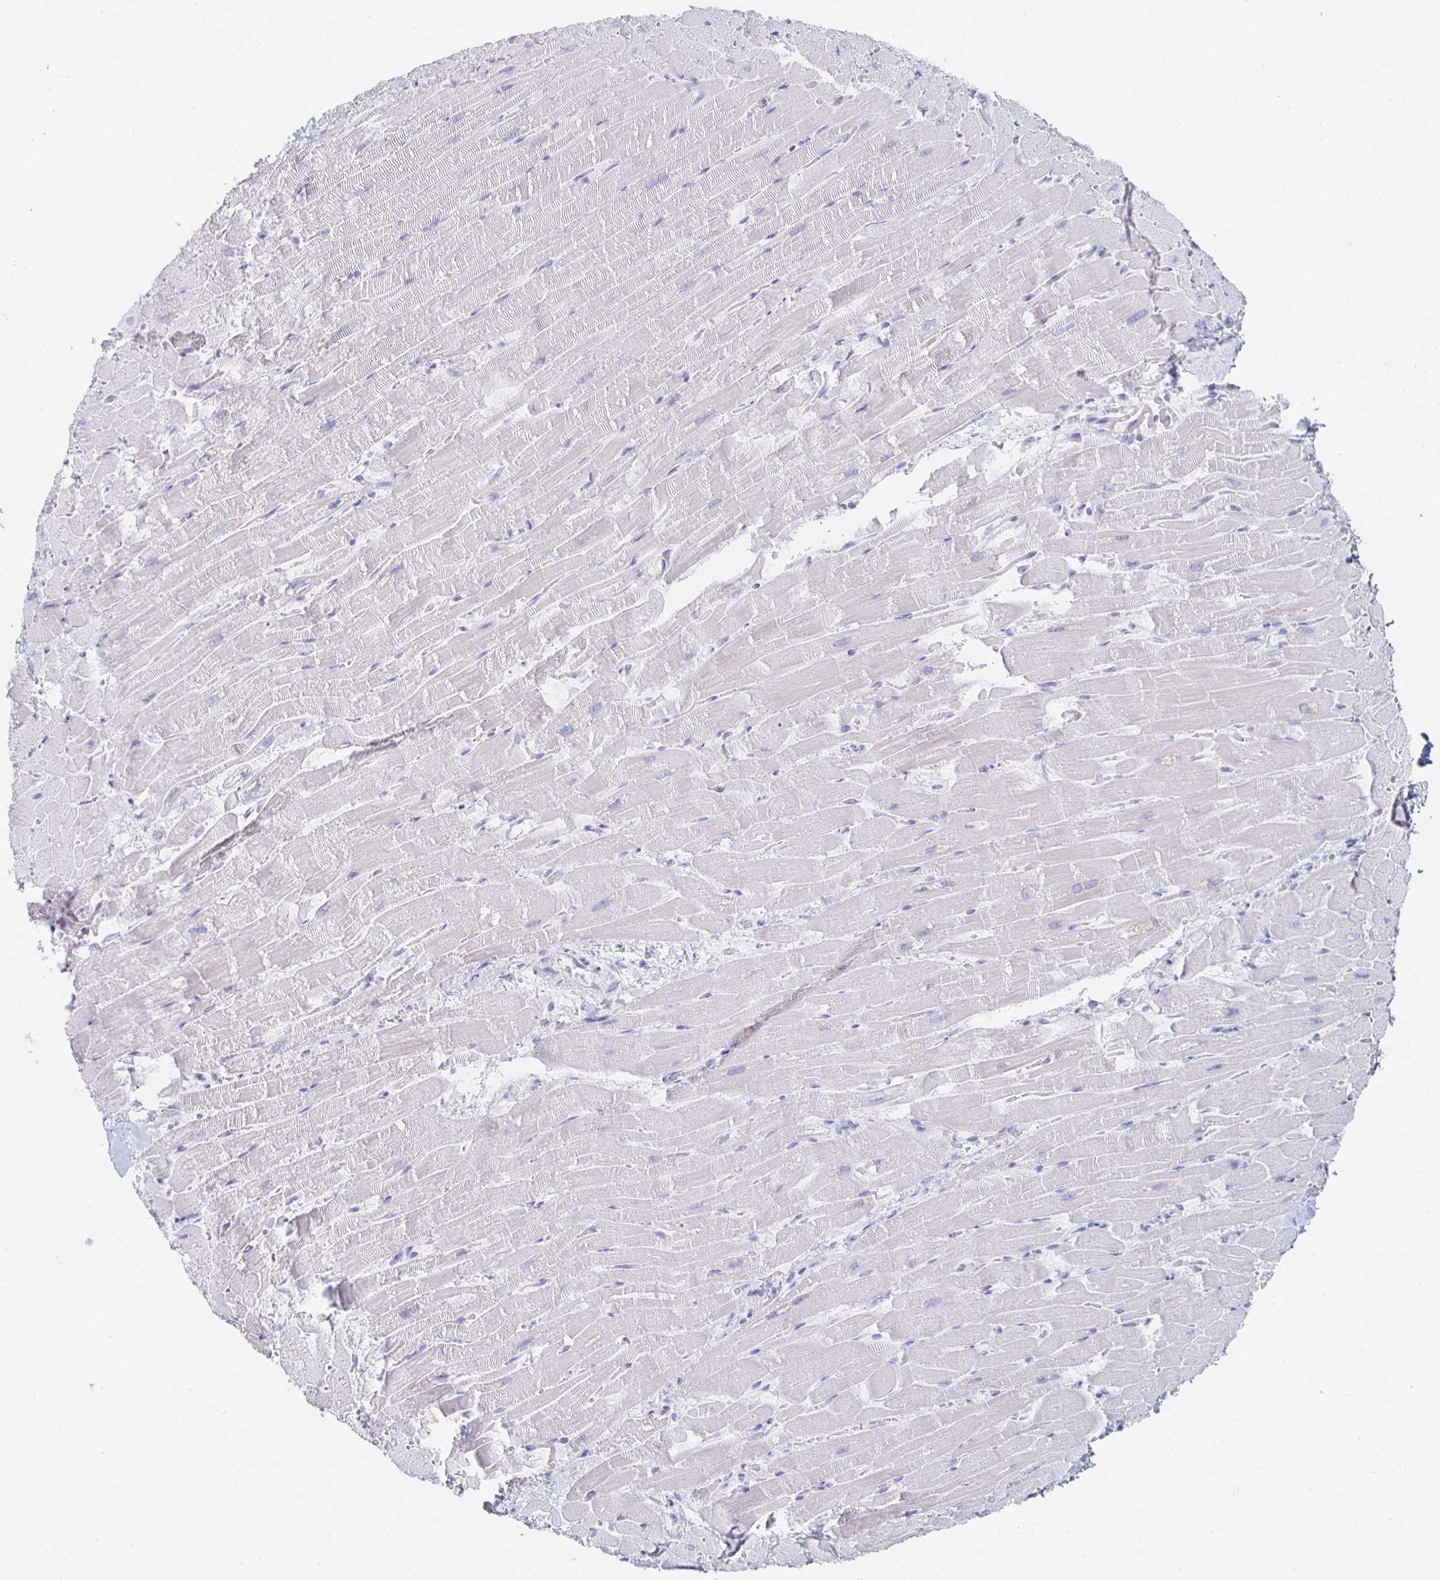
{"staining": {"intensity": "negative", "quantity": "none", "location": "none"}, "tissue": "heart muscle", "cell_type": "Cardiomyocytes", "image_type": "normal", "snomed": [{"axis": "morphology", "description": "Normal tissue, NOS"}, {"axis": "topography", "description": "Heart"}], "caption": "Immunohistochemistry (IHC) micrograph of benign heart muscle stained for a protein (brown), which demonstrates no expression in cardiomyocytes. The staining was performed using DAB to visualize the protein expression in brown, while the nuclei were stained in blue with hematoxylin (Magnification: 20x).", "gene": "PRDM7", "patient": {"sex": "male", "age": 37}}